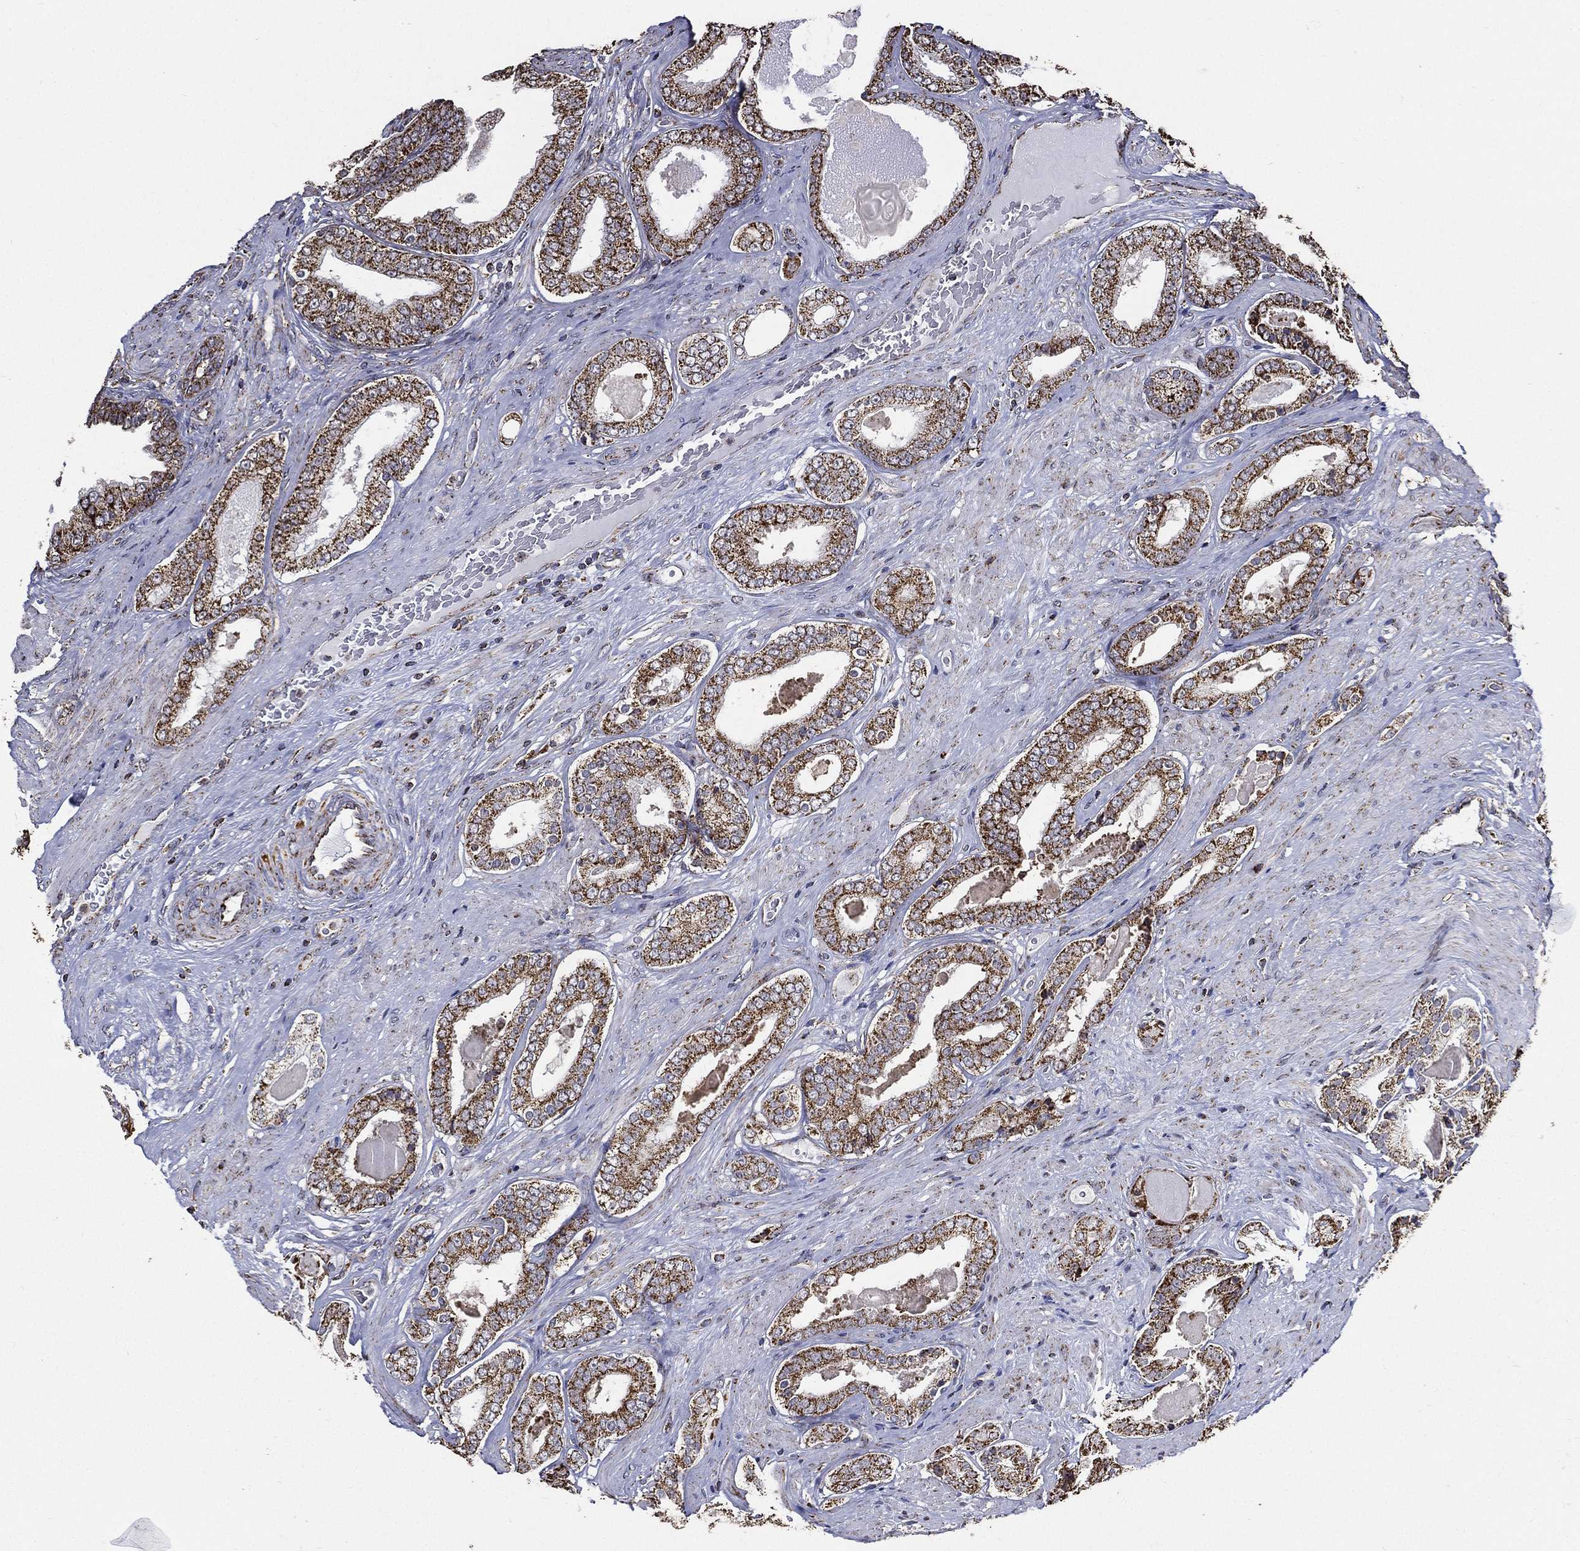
{"staining": {"intensity": "strong", "quantity": ">75%", "location": "cytoplasmic/membranous"}, "tissue": "prostate cancer", "cell_type": "Tumor cells", "image_type": "cancer", "snomed": [{"axis": "morphology", "description": "Adenocarcinoma, Low grade"}, {"axis": "topography", "description": "Prostate and seminal vesicle, NOS"}], "caption": "Human prostate cancer stained with a brown dye exhibits strong cytoplasmic/membranous positive staining in approximately >75% of tumor cells.", "gene": "NDUFAB1", "patient": {"sex": "male", "age": 61}}